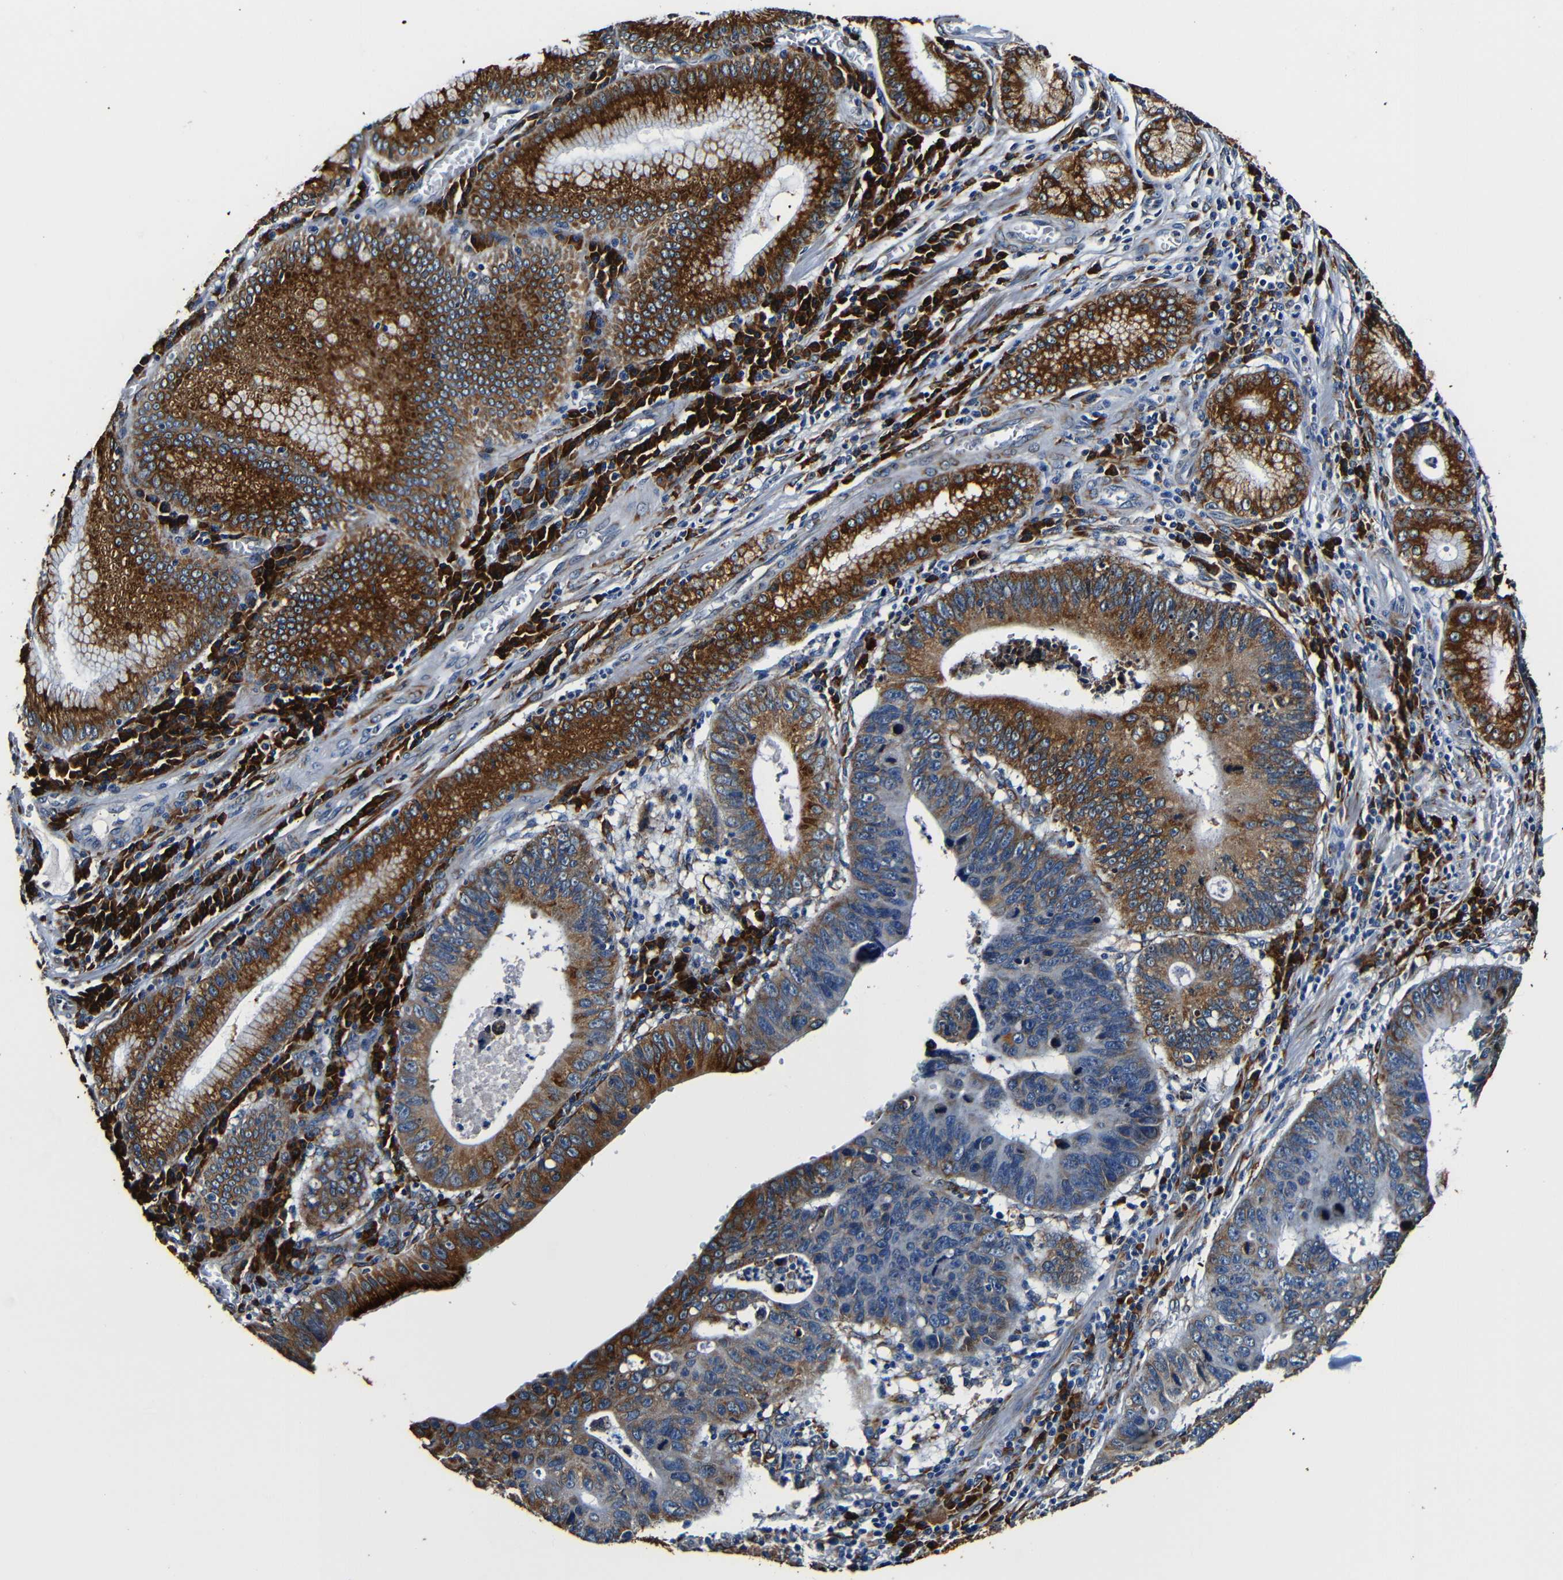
{"staining": {"intensity": "moderate", "quantity": ">75%", "location": "cytoplasmic/membranous"}, "tissue": "stomach cancer", "cell_type": "Tumor cells", "image_type": "cancer", "snomed": [{"axis": "morphology", "description": "Adenocarcinoma, NOS"}, {"axis": "topography", "description": "Stomach"}], "caption": "Immunohistochemical staining of stomach adenocarcinoma exhibits medium levels of moderate cytoplasmic/membranous protein expression in about >75% of tumor cells.", "gene": "RRBP1", "patient": {"sex": "male", "age": 59}}